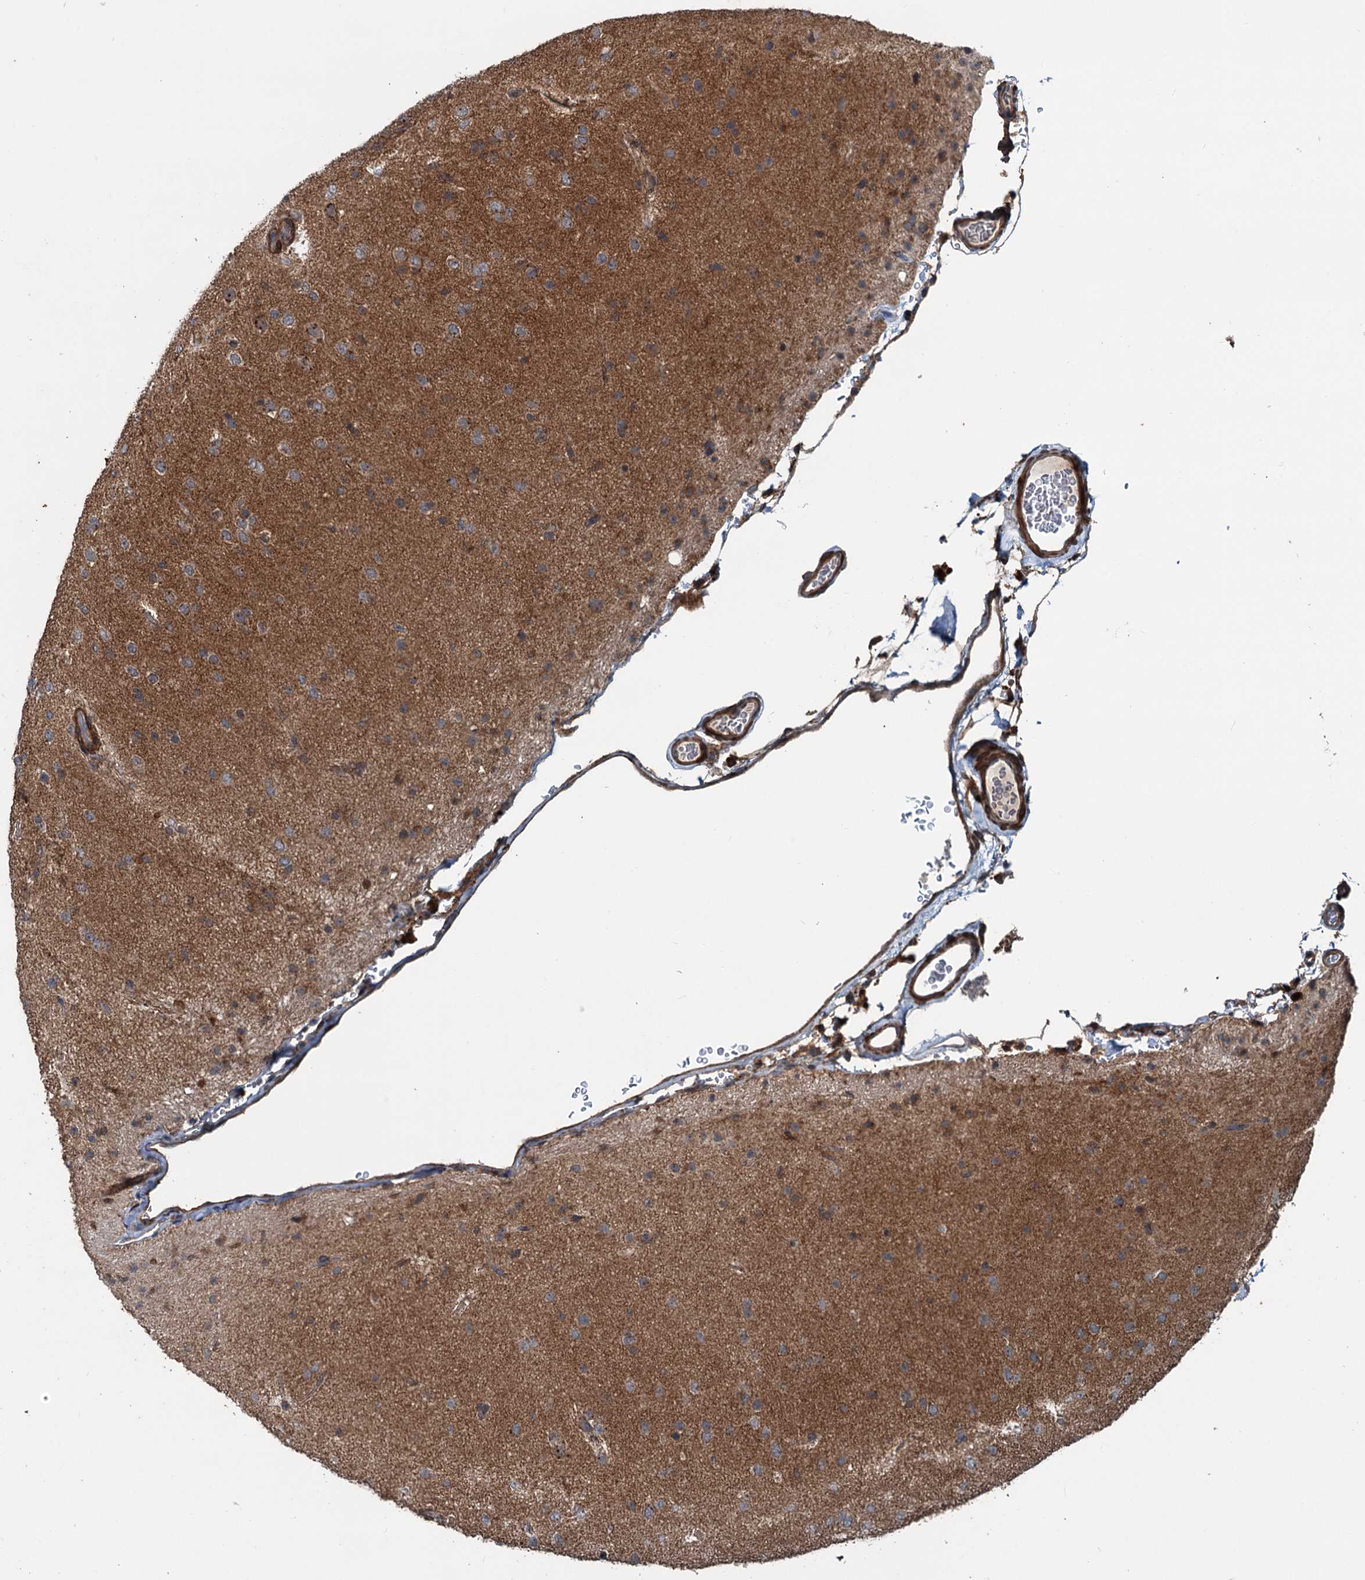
{"staining": {"intensity": "weak", "quantity": "25%-75%", "location": "cytoplasmic/membranous"}, "tissue": "glioma", "cell_type": "Tumor cells", "image_type": "cancer", "snomed": [{"axis": "morphology", "description": "Glioma, malignant, Low grade"}, {"axis": "topography", "description": "Brain"}], "caption": "Immunohistochemistry micrograph of neoplastic tissue: human glioma stained using immunohistochemistry reveals low levels of weak protein expression localized specifically in the cytoplasmic/membranous of tumor cells, appearing as a cytoplasmic/membranous brown color.", "gene": "TEDC1", "patient": {"sex": "male", "age": 65}}